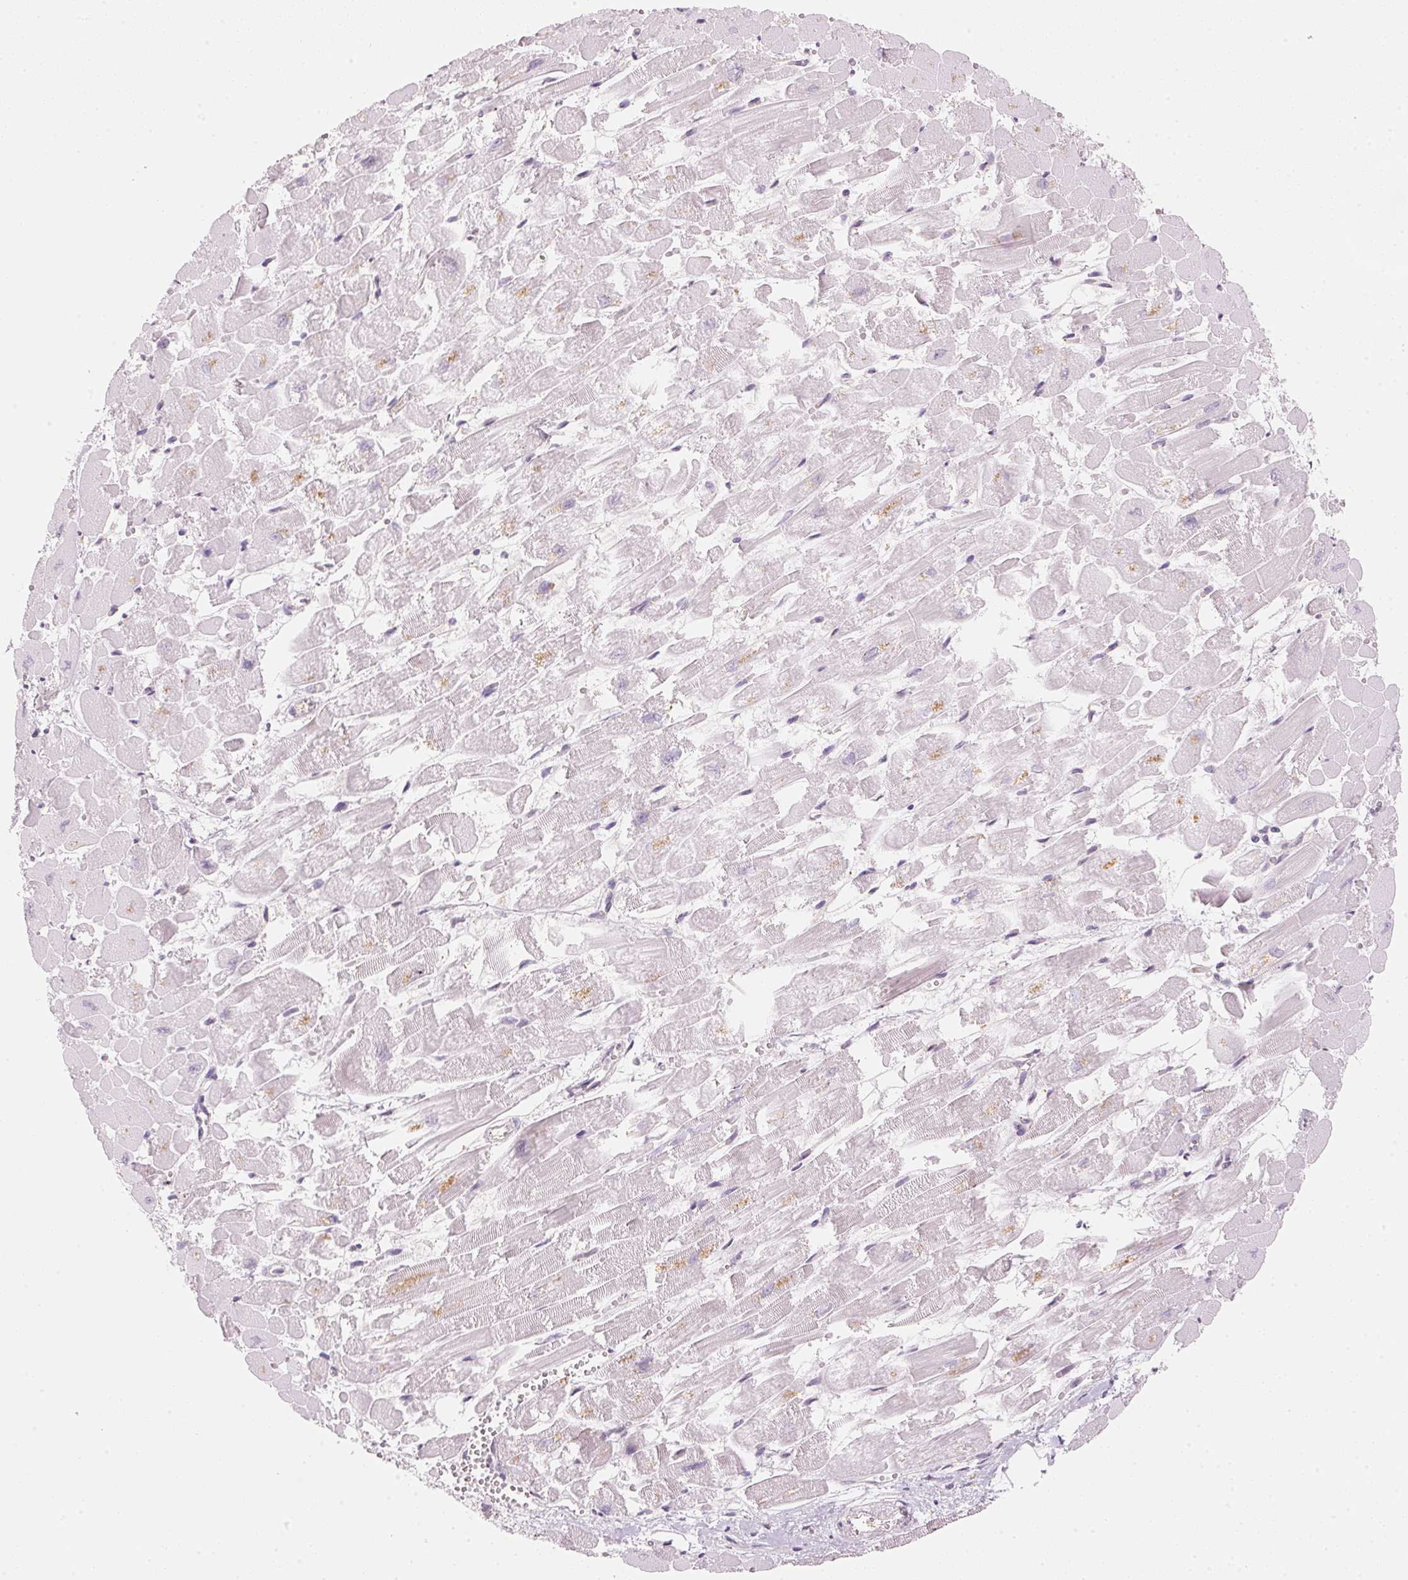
{"staining": {"intensity": "weak", "quantity": "<25%", "location": "cytoplasmic/membranous"}, "tissue": "heart muscle", "cell_type": "Cardiomyocytes", "image_type": "normal", "snomed": [{"axis": "morphology", "description": "Normal tissue, NOS"}, {"axis": "topography", "description": "Heart"}], "caption": "An image of heart muscle stained for a protein displays no brown staining in cardiomyocytes. (DAB (3,3'-diaminobenzidine) immunohistochemistry visualized using brightfield microscopy, high magnification).", "gene": "HOXB13", "patient": {"sex": "female", "age": 52}}